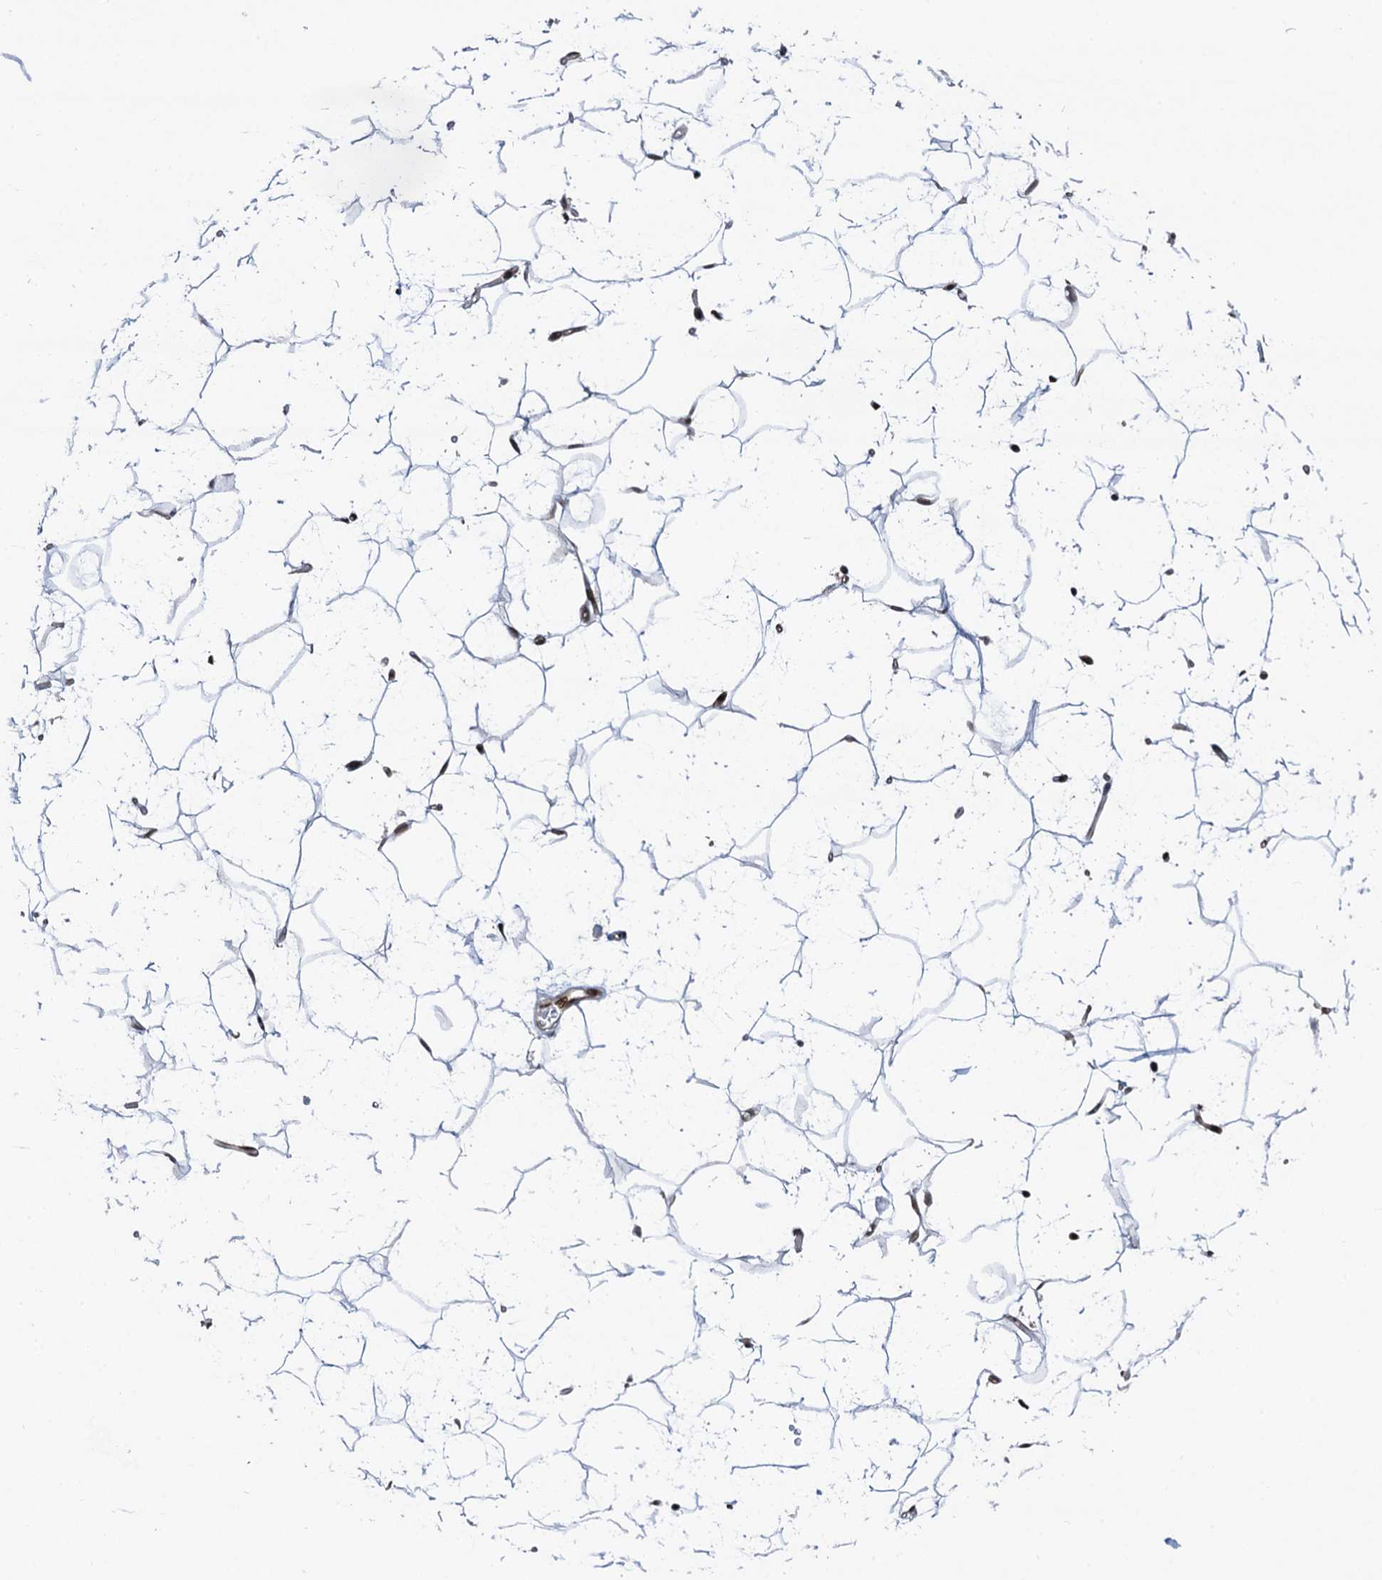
{"staining": {"intensity": "strong", "quantity": ">75%", "location": "nuclear"}, "tissue": "adipose tissue", "cell_type": "Adipocytes", "image_type": "normal", "snomed": [{"axis": "morphology", "description": "Normal tissue, NOS"}, {"axis": "topography", "description": "Breast"}], "caption": "Protein analysis of normal adipose tissue demonstrates strong nuclear staining in approximately >75% of adipocytes.", "gene": "PPP4R1", "patient": {"sex": "female", "age": 26}}